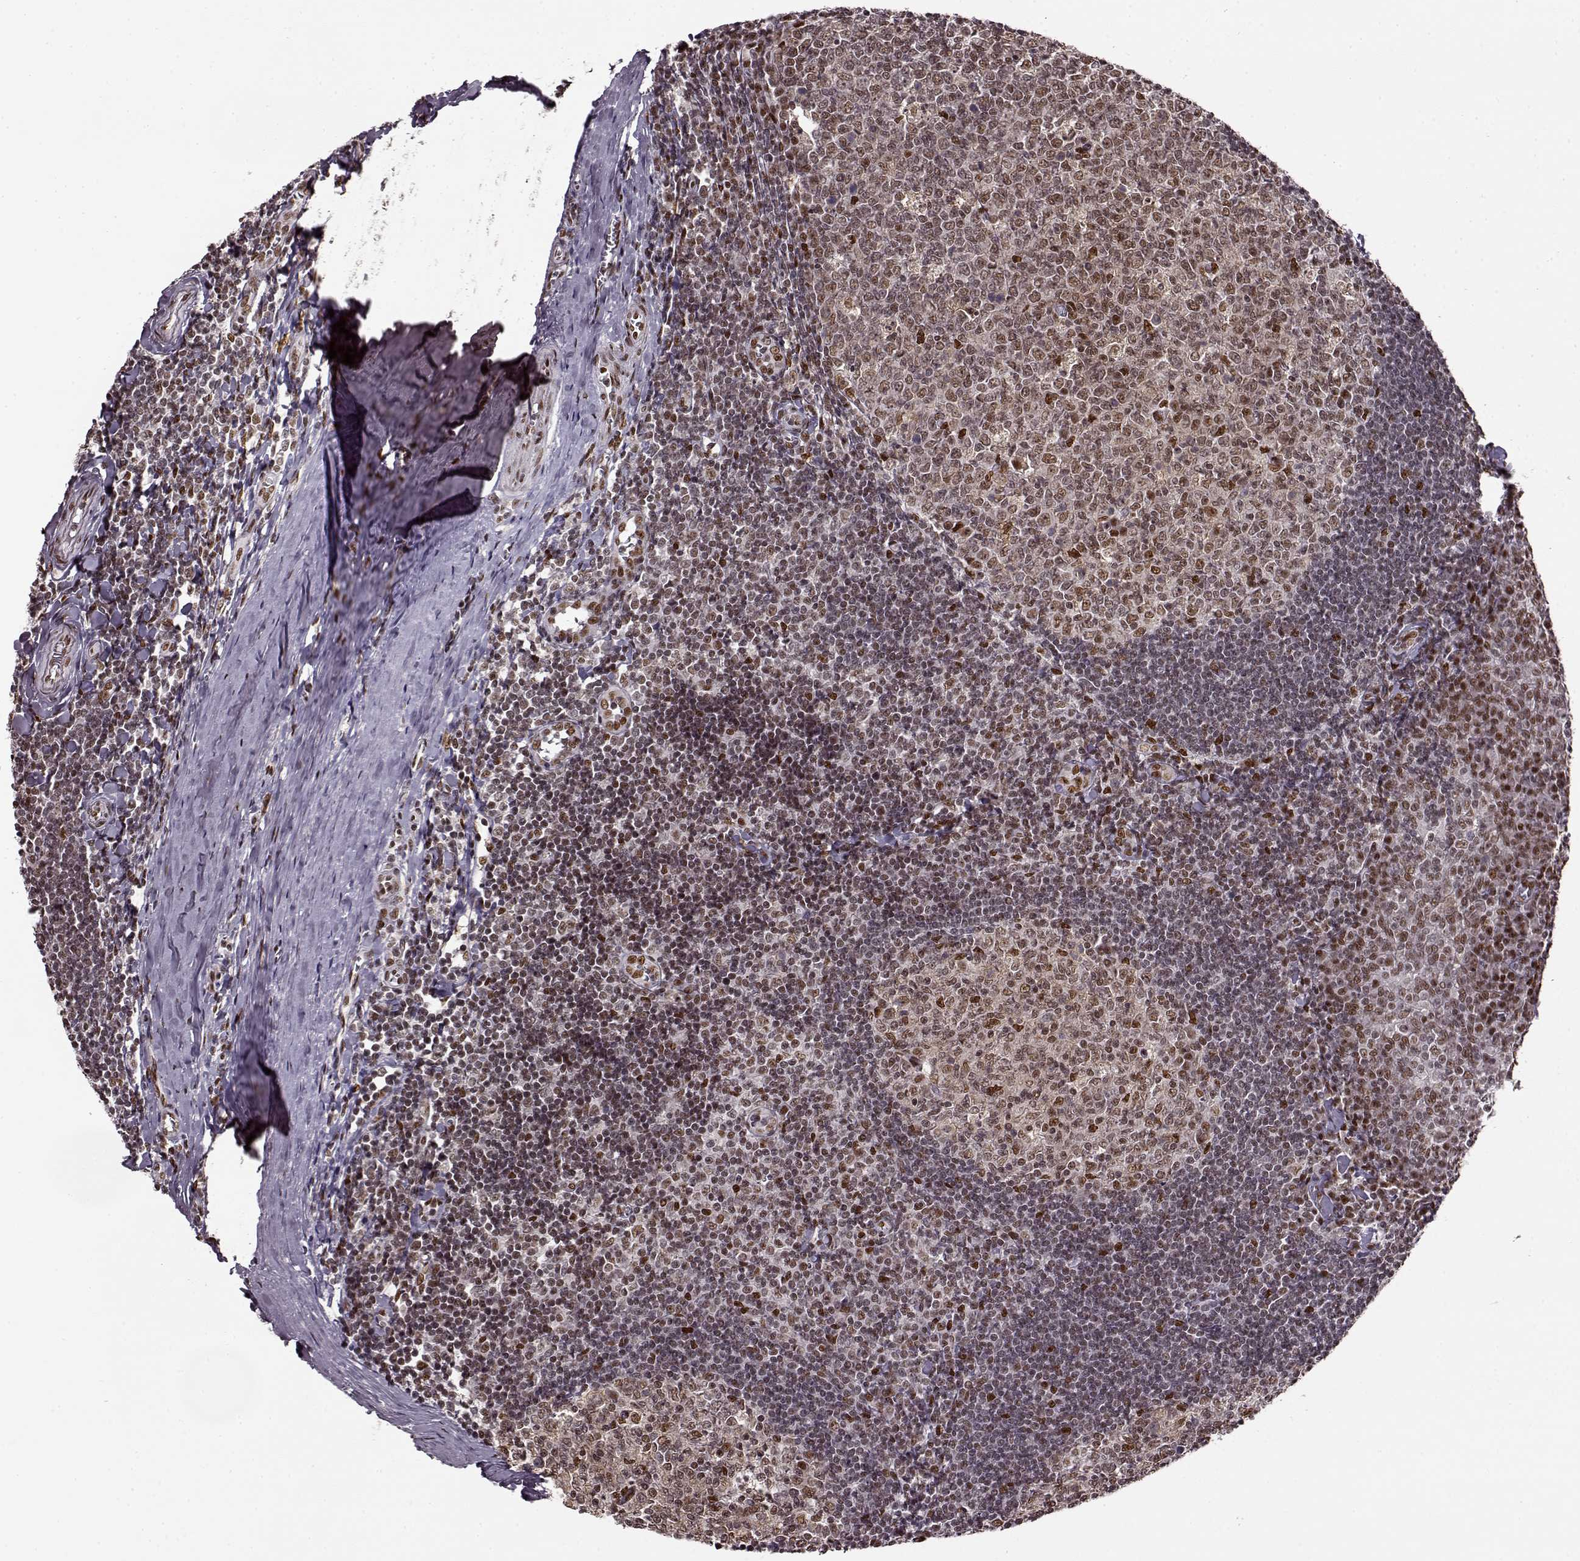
{"staining": {"intensity": "moderate", "quantity": ">75%", "location": "nuclear"}, "tissue": "tonsil", "cell_type": "Germinal center cells", "image_type": "normal", "snomed": [{"axis": "morphology", "description": "Normal tissue, NOS"}, {"axis": "topography", "description": "Tonsil"}], "caption": "Protein staining of benign tonsil exhibits moderate nuclear expression in approximately >75% of germinal center cells.", "gene": "FTO", "patient": {"sex": "female", "age": 12}}